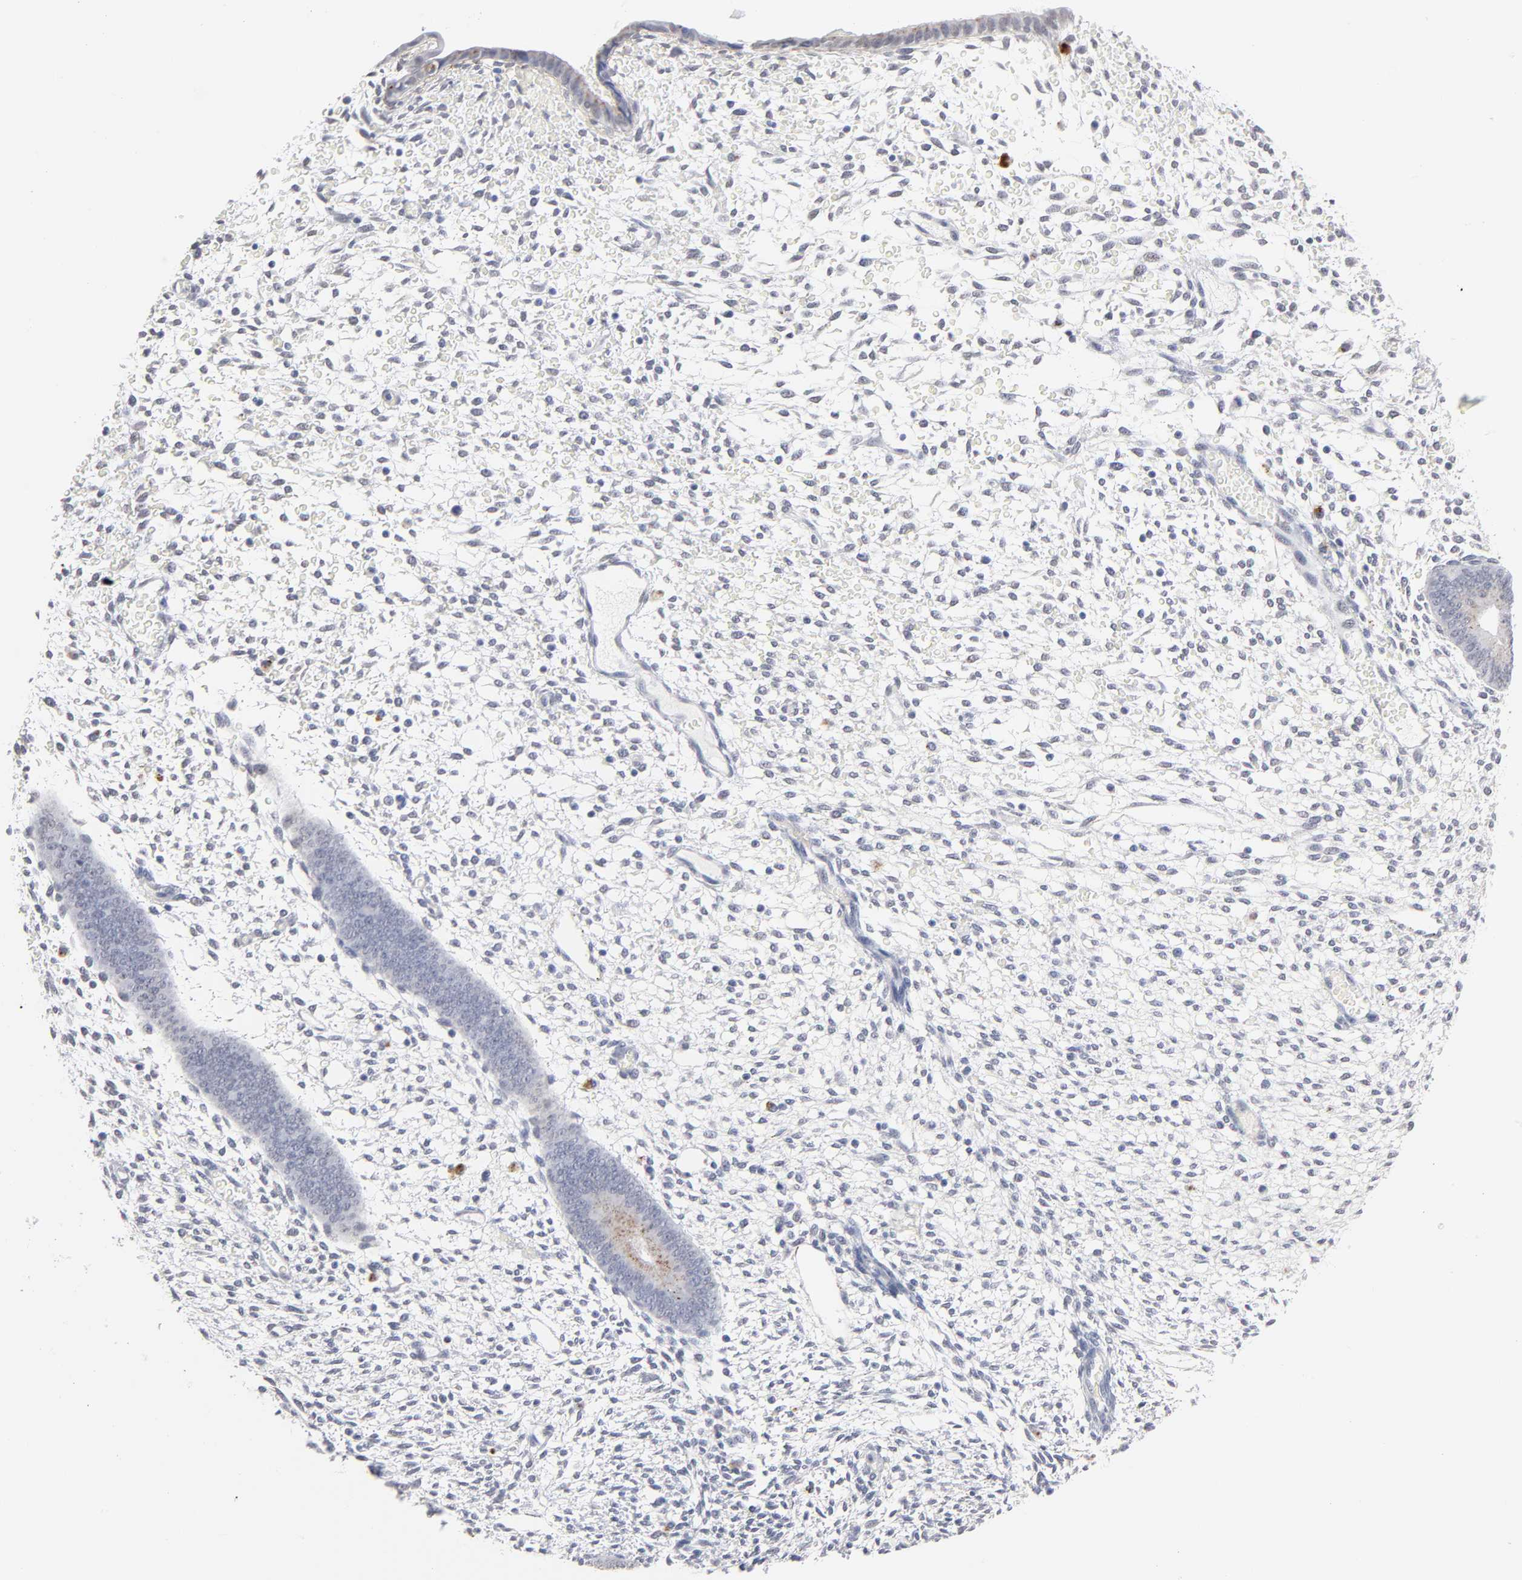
{"staining": {"intensity": "negative", "quantity": "none", "location": "none"}, "tissue": "endometrium", "cell_type": "Cells in endometrial stroma", "image_type": "normal", "snomed": [{"axis": "morphology", "description": "Normal tissue, NOS"}, {"axis": "topography", "description": "Endometrium"}], "caption": "Human endometrium stained for a protein using immunohistochemistry (IHC) exhibits no expression in cells in endometrial stroma.", "gene": "LTBP2", "patient": {"sex": "female", "age": 42}}